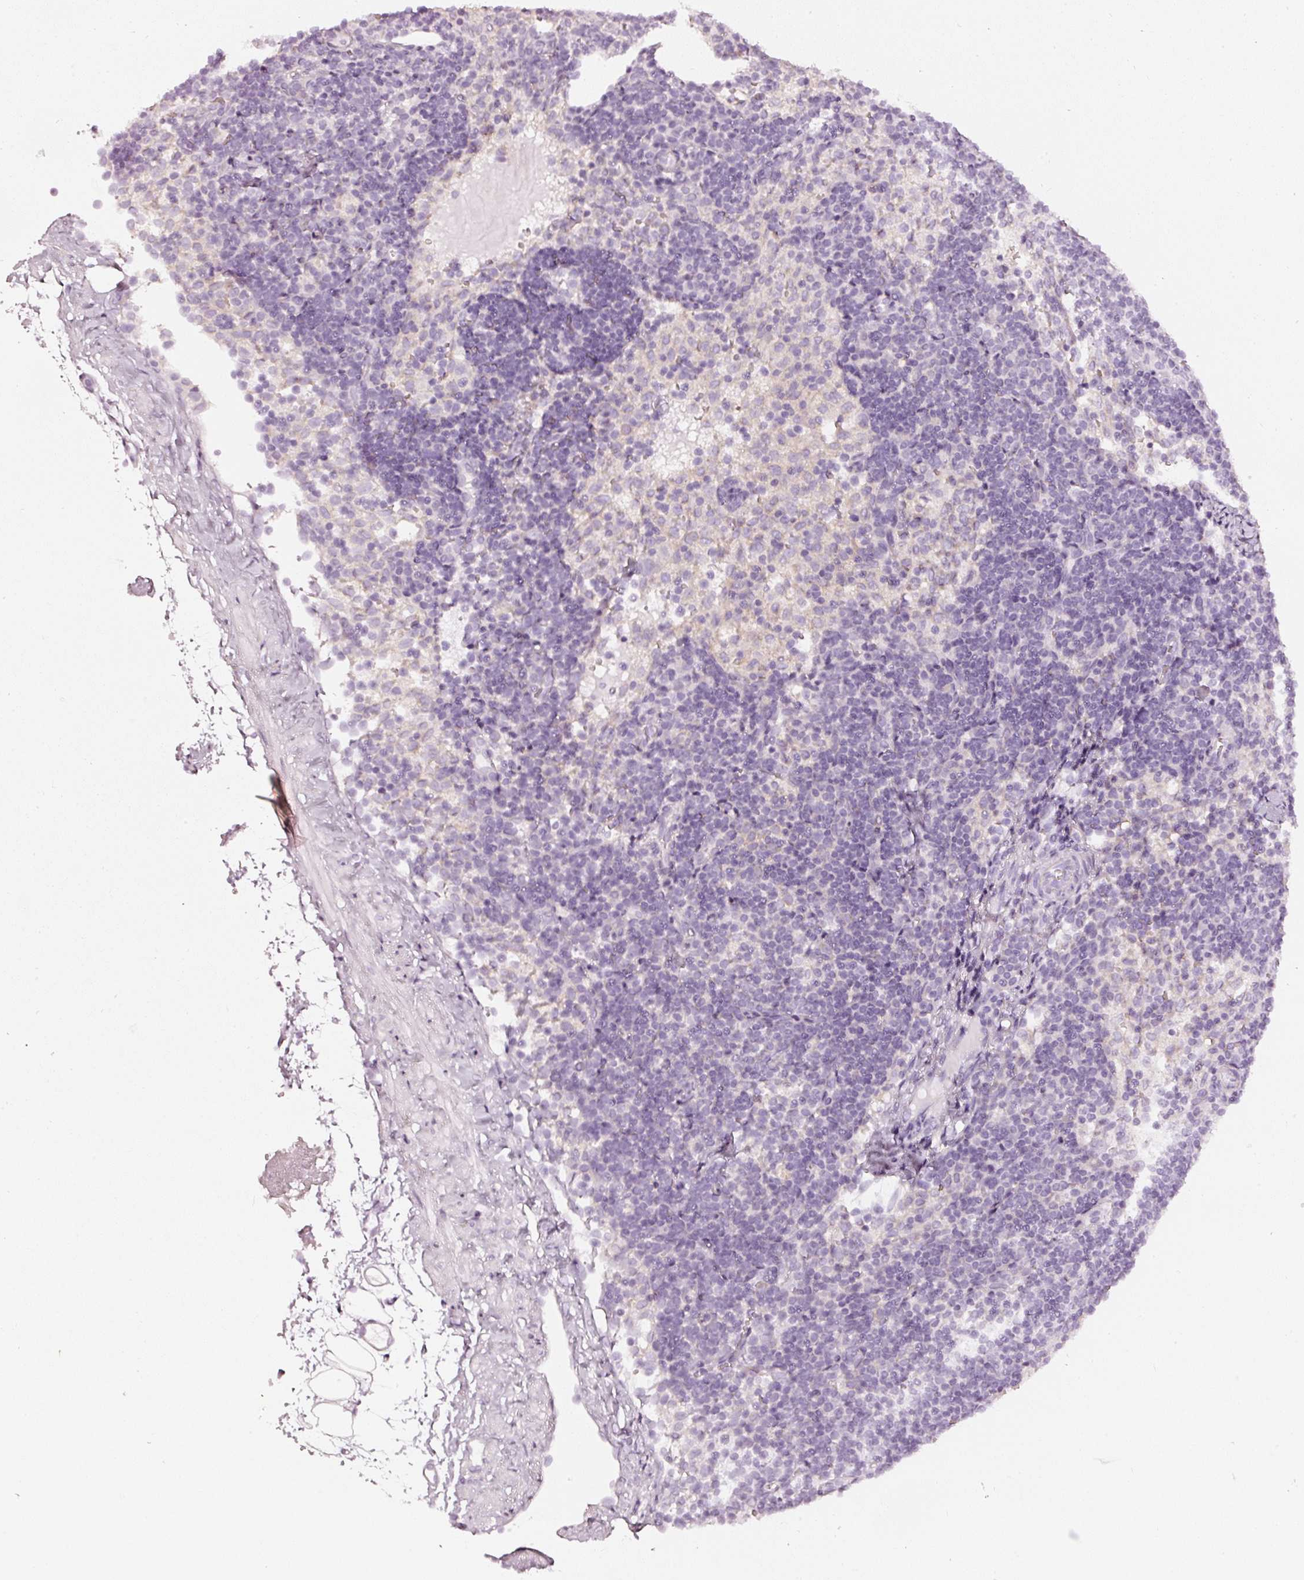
{"staining": {"intensity": "negative", "quantity": "none", "location": "none"}, "tissue": "lymph node", "cell_type": "Germinal center cells", "image_type": "normal", "snomed": [{"axis": "morphology", "description": "Normal tissue, NOS"}, {"axis": "topography", "description": "Lymph node"}], "caption": "Lymph node stained for a protein using immunohistochemistry (IHC) exhibits no expression germinal center cells.", "gene": "CNP", "patient": {"sex": "female", "age": 52}}